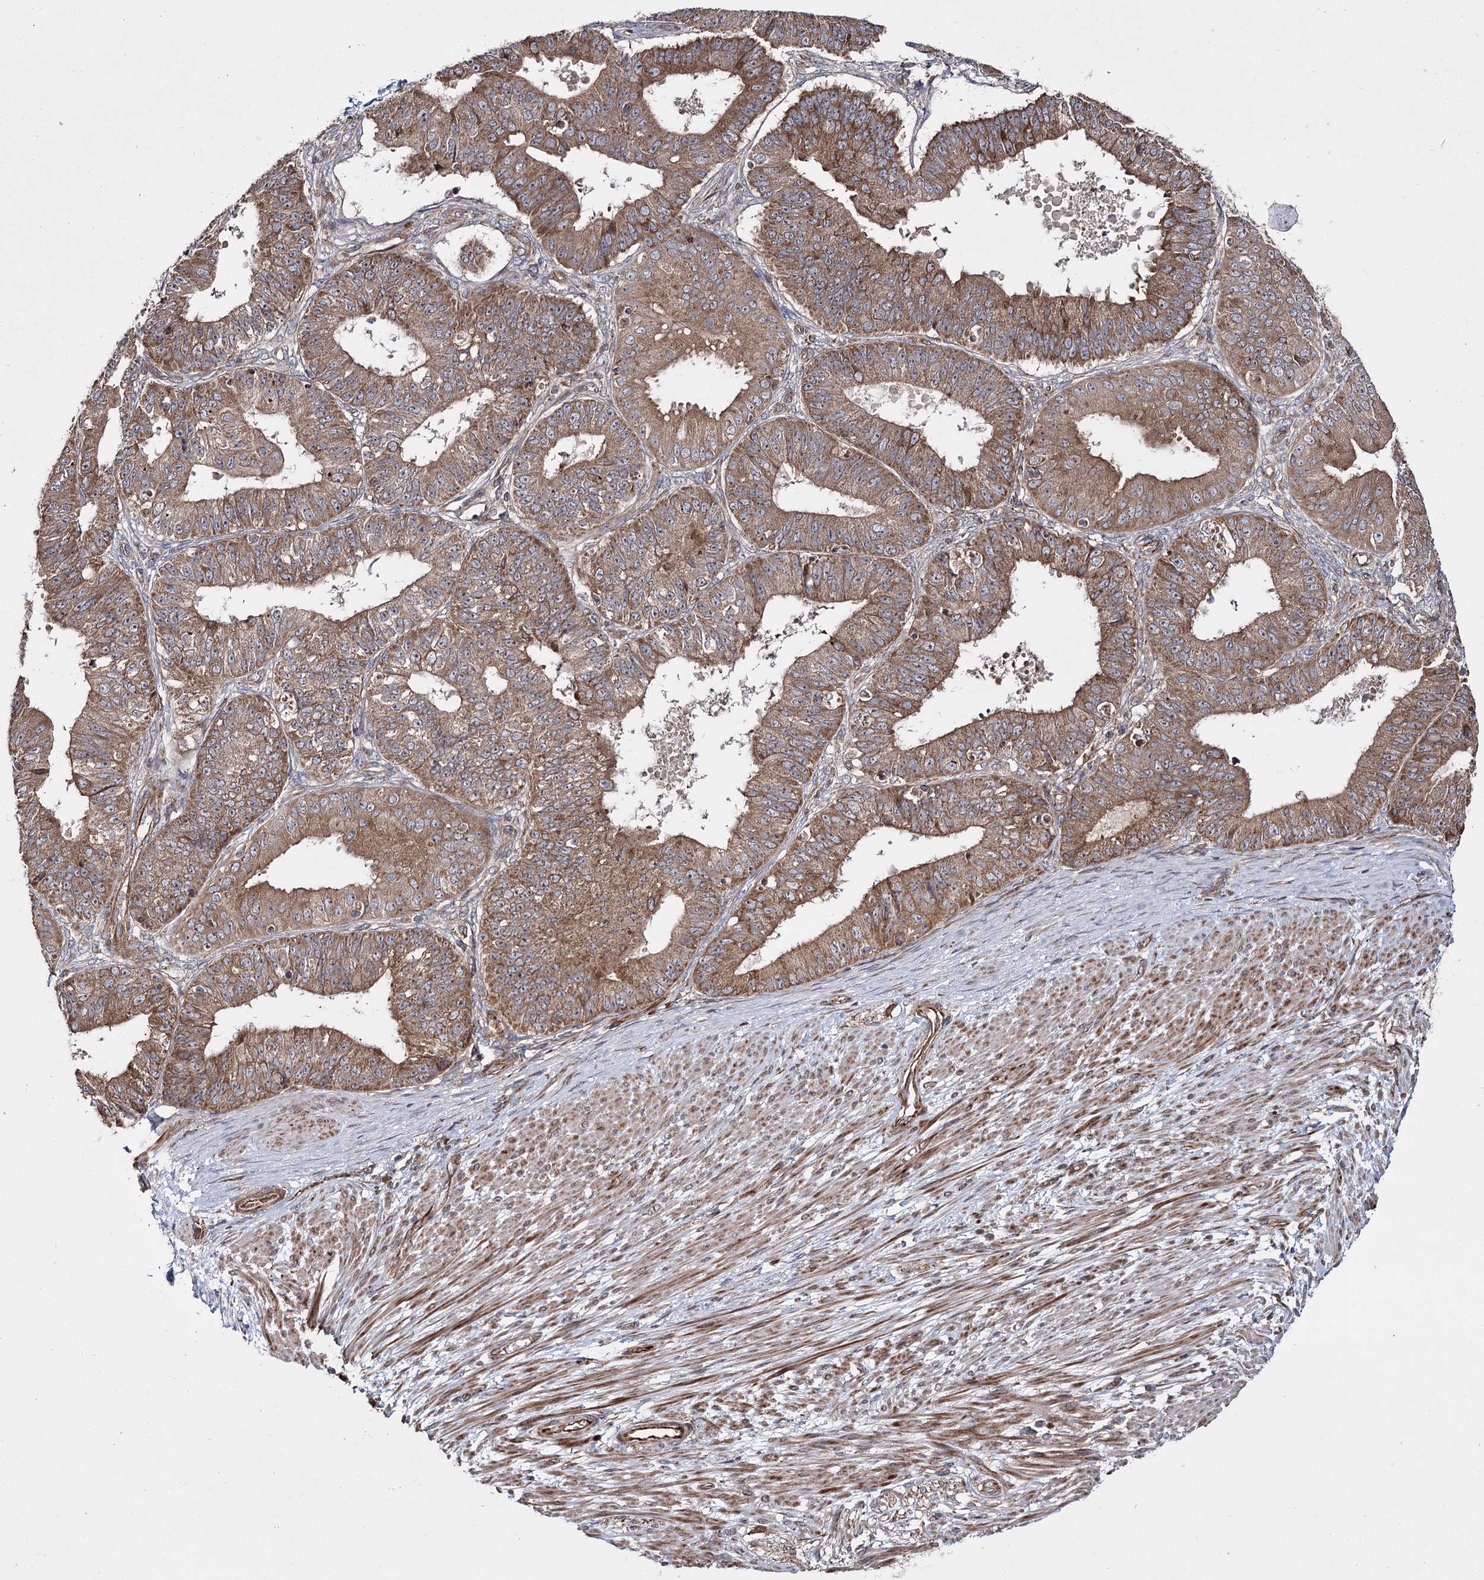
{"staining": {"intensity": "moderate", "quantity": ">75%", "location": "cytoplasmic/membranous"}, "tissue": "ovarian cancer", "cell_type": "Tumor cells", "image_type": "cancer", "snomed": [{"axis": "morphology", "description": "Carcinoma, endometroid"}, {"axis": "topography", "description": "Appendix"}, {"axis": "topography", "description": "Ovary"}], "caption": "Immunohistochemistry (IHC) (DAB (3,3'-diaminobenzidine)) staining of human ovarian endometroid carcinoma demonstrates moderate cytoplasmic/membranous protein positivity in approximately >75% of tumor cells.", "gene": "HECTD2", "patient": {"sex": "female", "age": 42}}